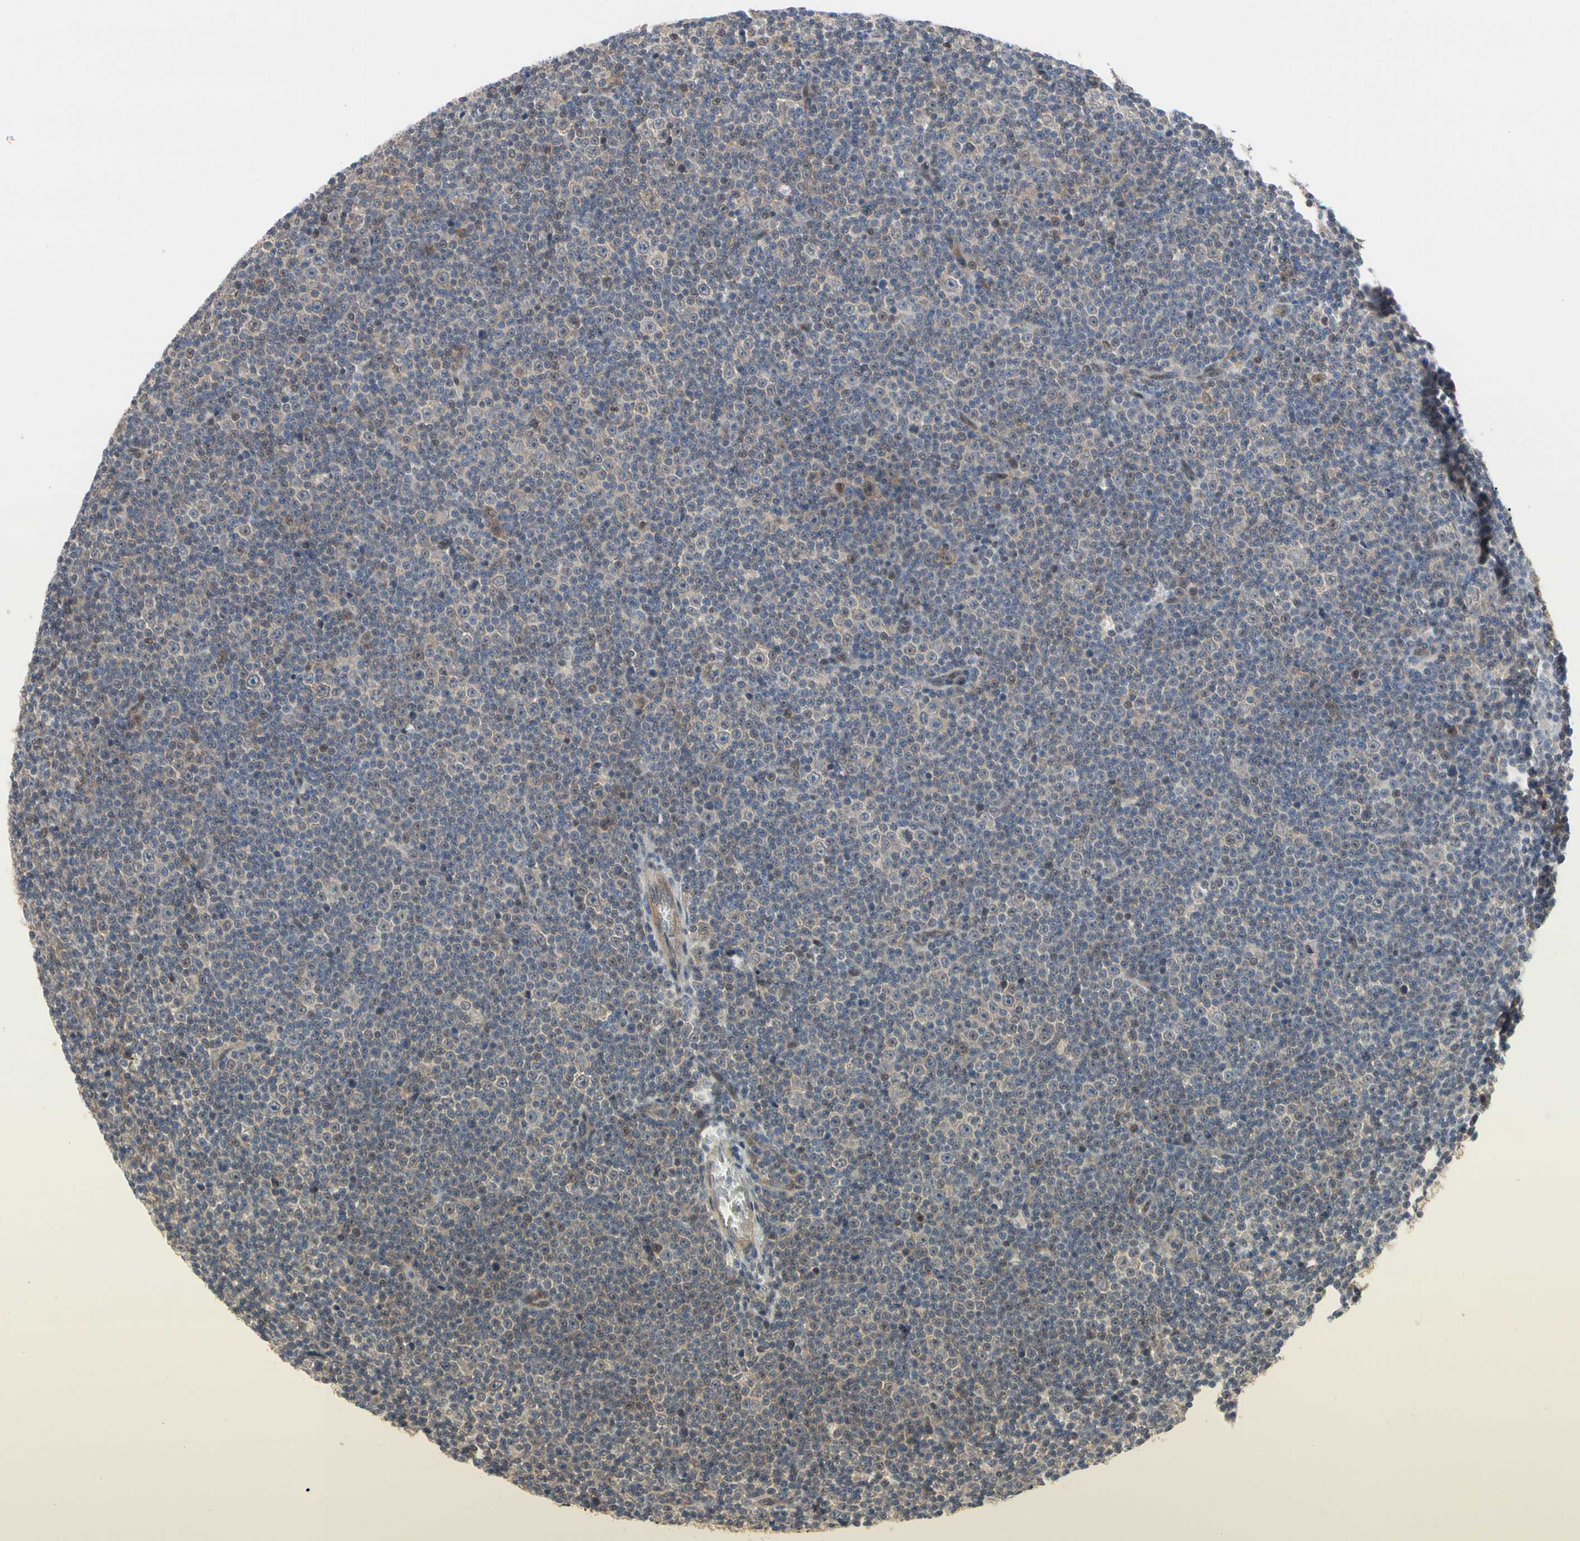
{"staining": {"intensity": "weak", "quantity": ">75%", "location": "cytoplasmic/membranous"}, "tissue": "lymphoma", "cell_type": "Tumor cells", "image_type": "cancer", "snomed": [{"axis": "morphology", "description": "Malignant lymphoma, non-Hodgkin's type, Low grade"}, {"axis": "topography", "description": "Lymph node"}], "caption": "Weak cytoplasmic/membranous protein positivity is present in about >75% of tumor cells in low-grade malignant lymphoma, non-Hodgkin's type.", "gene": "CDK5", "patient": {"sex": "female", "age": 67}}